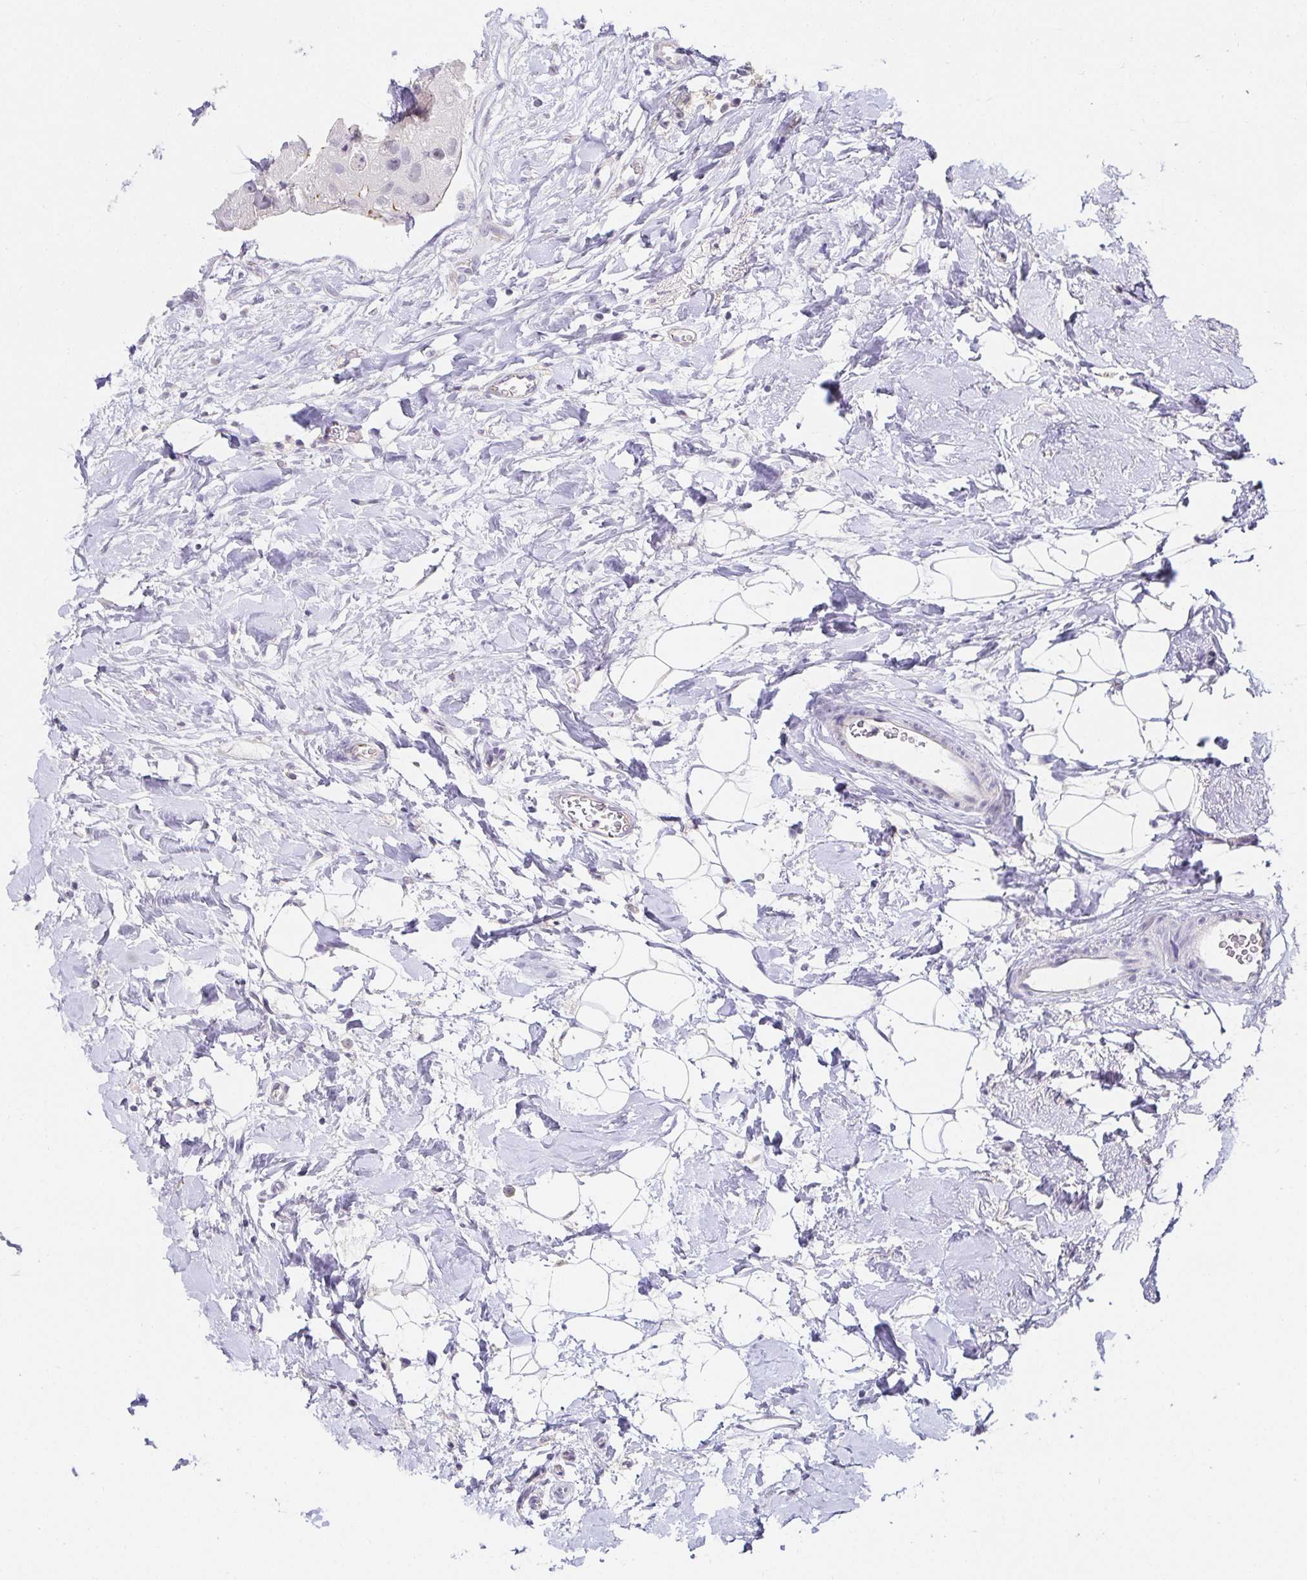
{"staining": {"intensity": "negative", "quantity": "none", "location": "none"}, "tissue": "breast cancer", "cell_type": "Tumor cells", "image_type": "cancer", "snomed": [{"axis": "morphology", "description": "Duct carcinoma"}, {"axis": "topography", "description": "Breast"}], "caption": "Breast cancer (infiltrating ductal carcinoma) was stained to show a protein in brown. There is no significant staining in tumor cells. (DAB (3,3'-diaminobenzidine) immunohistochemistry (IHC) with hematoxylin counter stain).", "gene": "PDX1", "patient": {"sex": "female", "age": 43}}